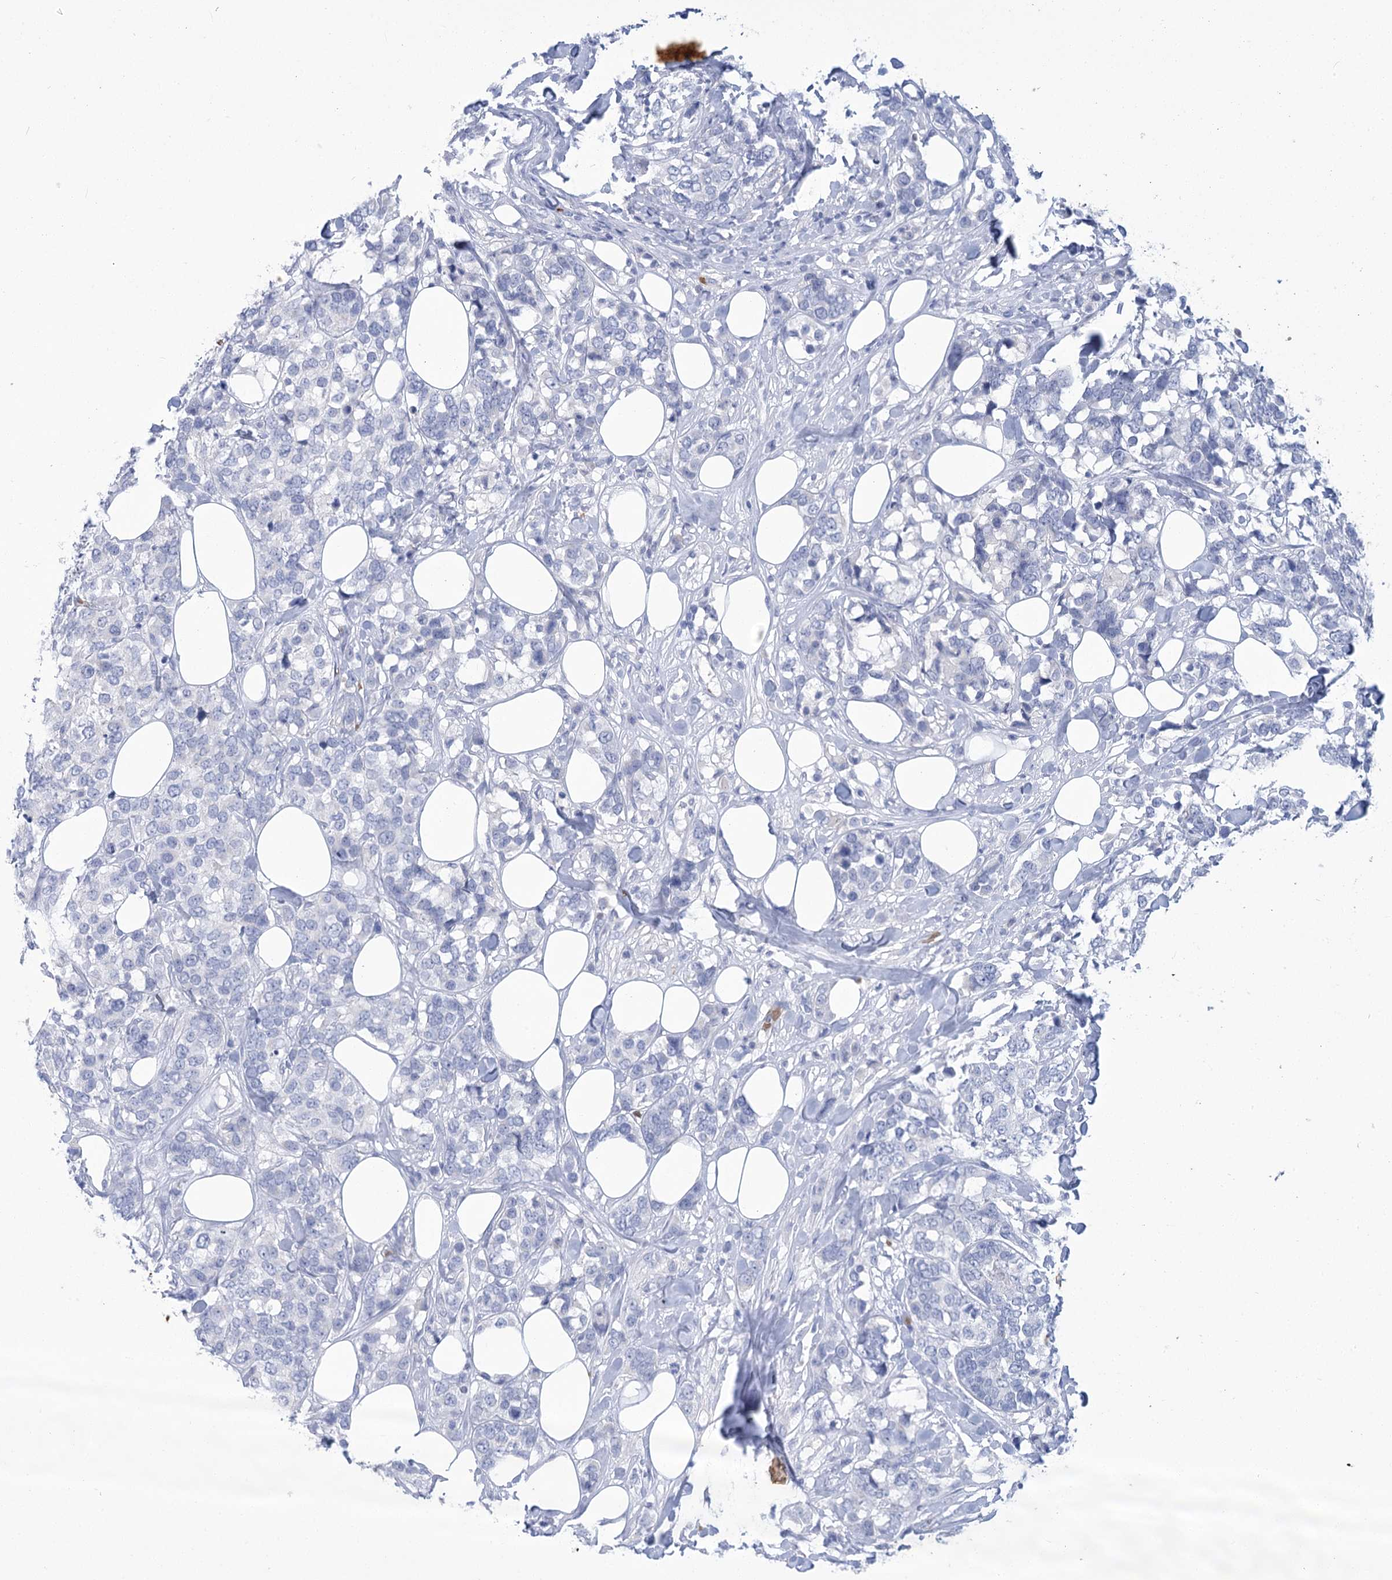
{"staining": {"intensity": "negative", "quantity": "none", "location": "none"}, "tissue": "breast cancer", "cell_type": "Tumor cells", "image_type": "cancer", "snomed": [{"axis": "morphology", "description": "Lobular carcinoma"}, {"axis": "topography", "description": "Breast"}], "caption": "Tumor cells are negative for protein expression in human breast cancer (lobular carcinoma). (DAB (3,3'-diaminobenzidine) immunohistochemistry visualized using brightfield microscopy, high magnification).", "gene": "HBA1", "patient": {"sex": "female", "age": 59}}